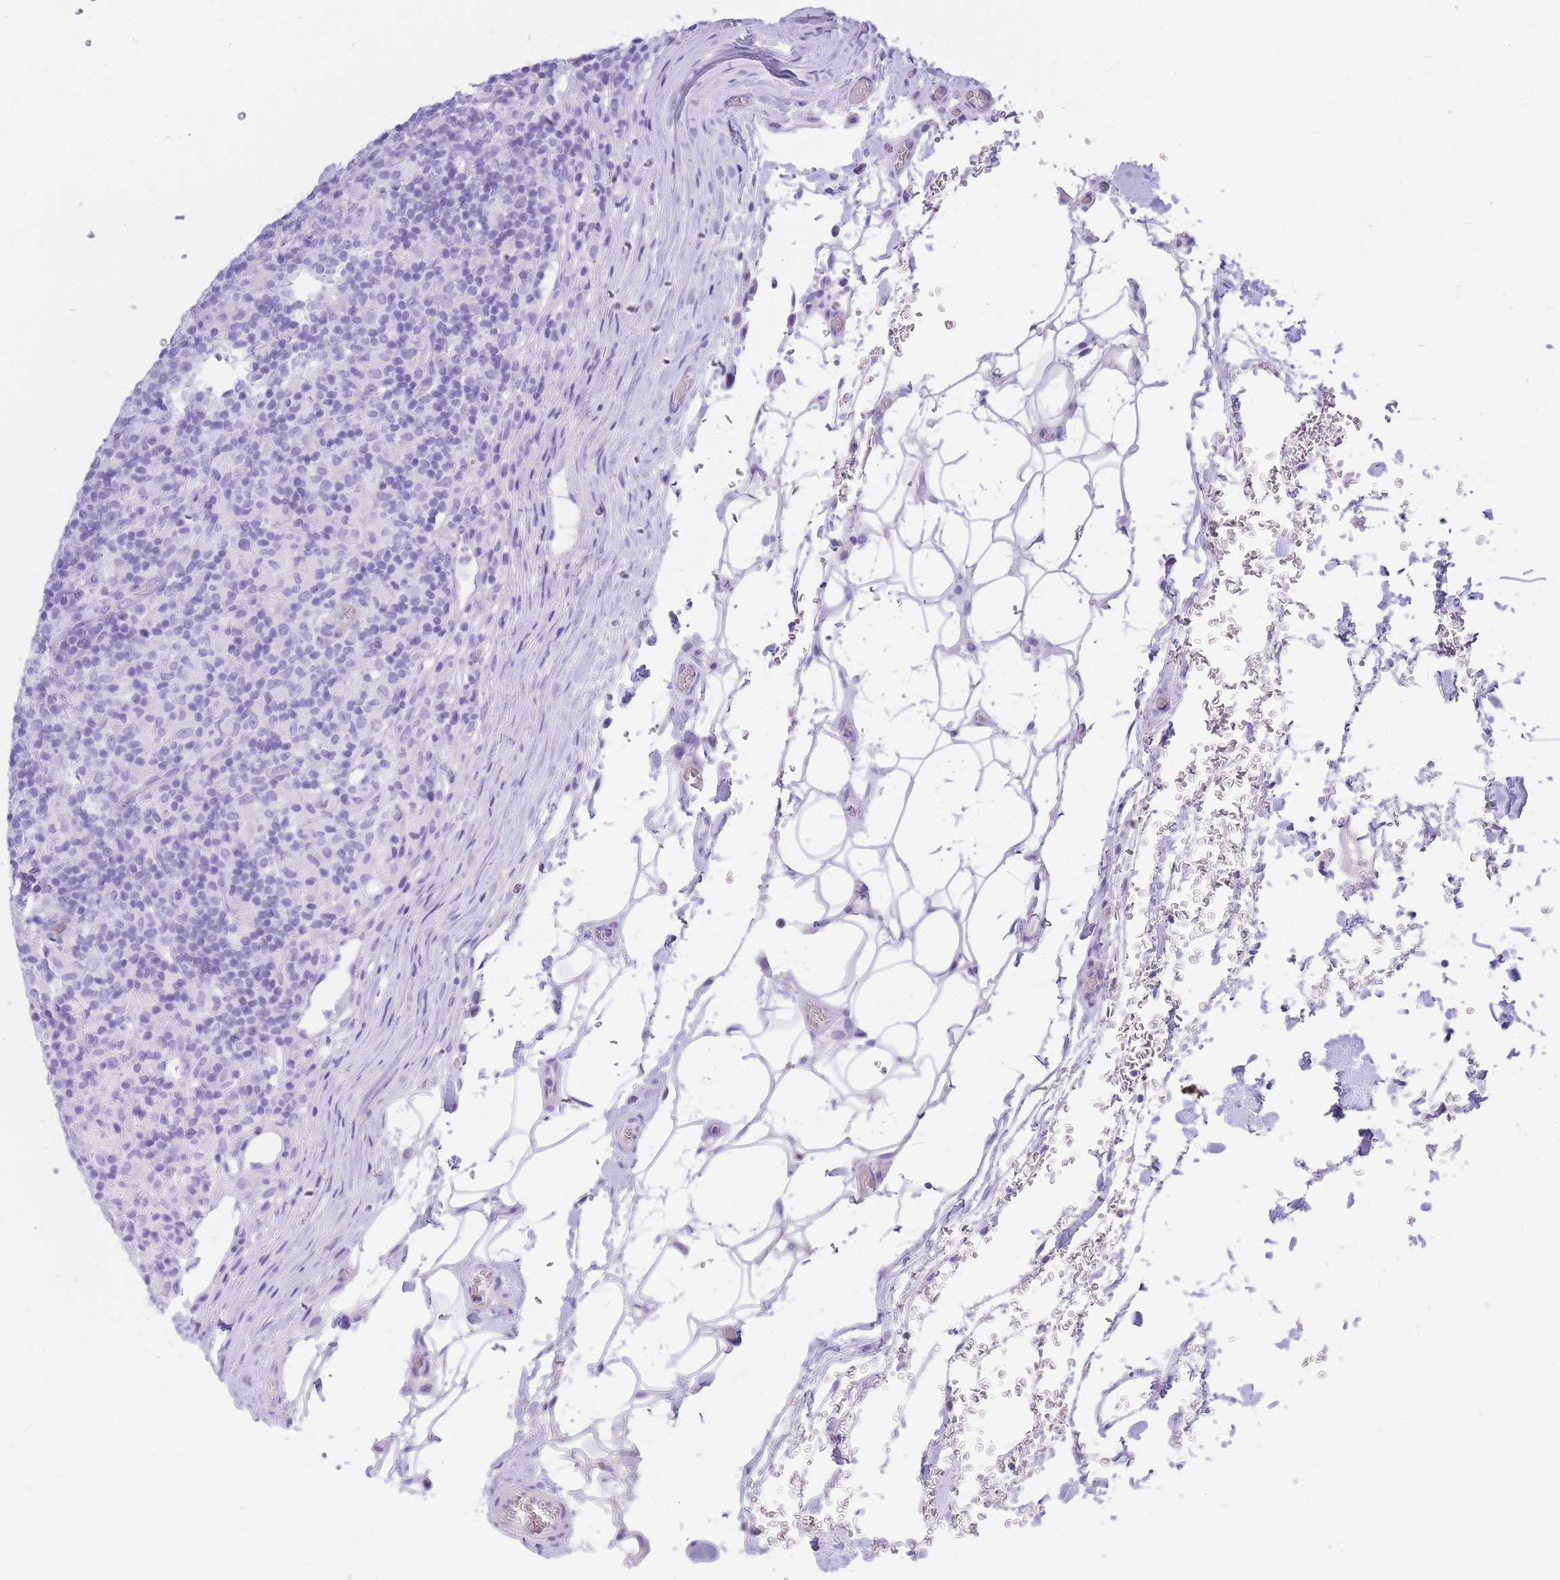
{"staining": {"intensity": "negative", "quantity": "none", "location": "none"}, "tissue": "lymphoma", "cell_type": "Tumor cells", "image_type": "cancer", "snomed": [{"axis": "morphology", "description": "Hodgkin's disease, NOS"}, {"axis": "topography", "description": "Lymph node"}], "caption": "Immunohistochemistry histopathology image of neoplastic tissue: human lymphoma stained with DAB exhibits no significant protein positivity in tumor cells.", "gene": "ZFP62", "patient": {"sex": "male", "age": 70}}